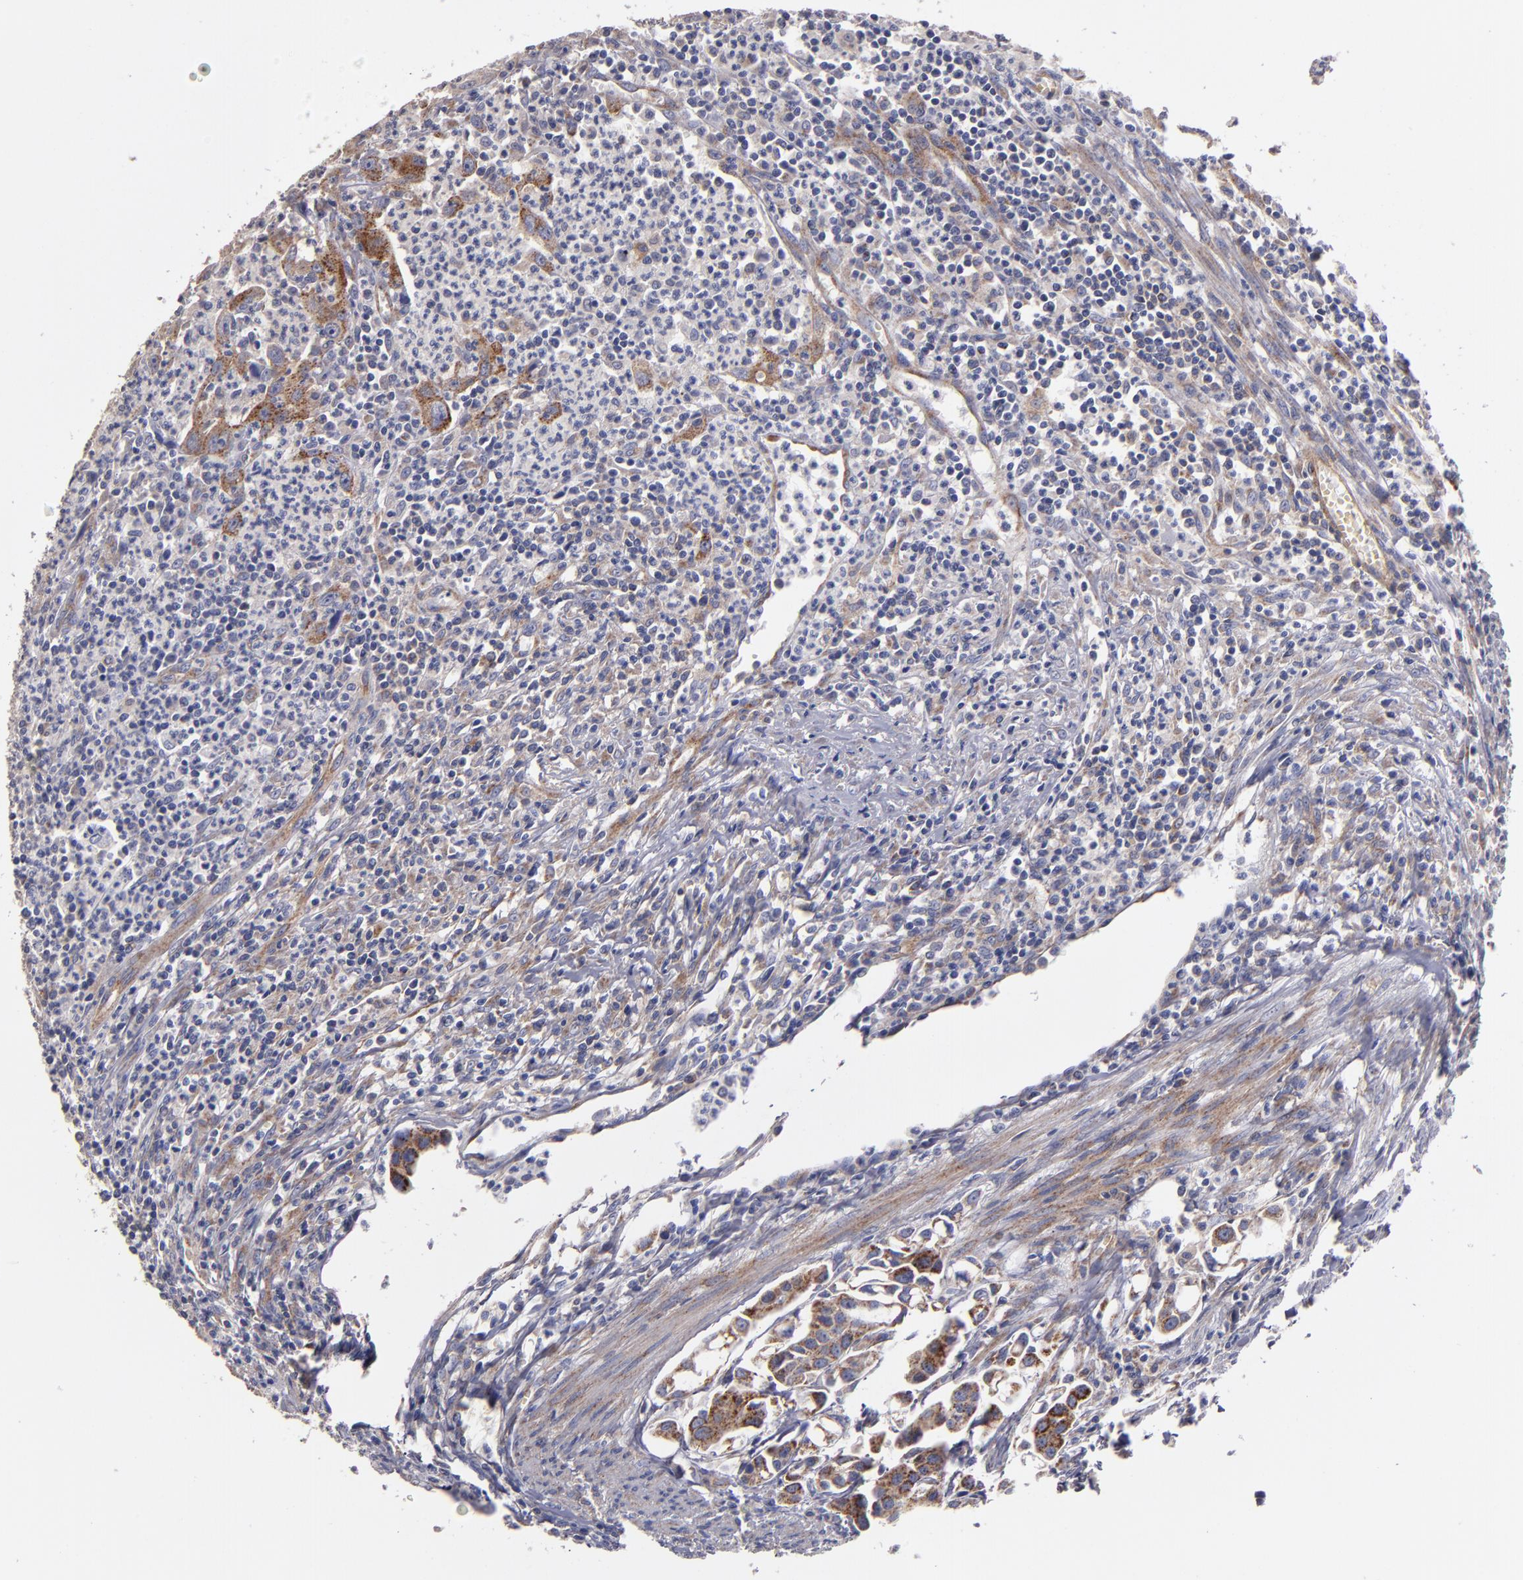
{"staining": {"intensity": "moderate", "quantity": ">75%", "location": "cytoplasmic/membranous"}, "tissue": "urothelial cancer", "cell_type": "Tumor cells", "image_type": "cancer", "snomed": [{"axis": "morphology", "description": "Urothelial carcinoma, High grade"}, {"axis": "topography", "description": "Urinary bladder"}], "caption": "Protein analysis of urothelial cancer tissue displays moderate cytoplasmic/membranous expression in about >75% of tumor cells.", "gene": "CLTA", "patient": {"sex": "male", "age": 66}}